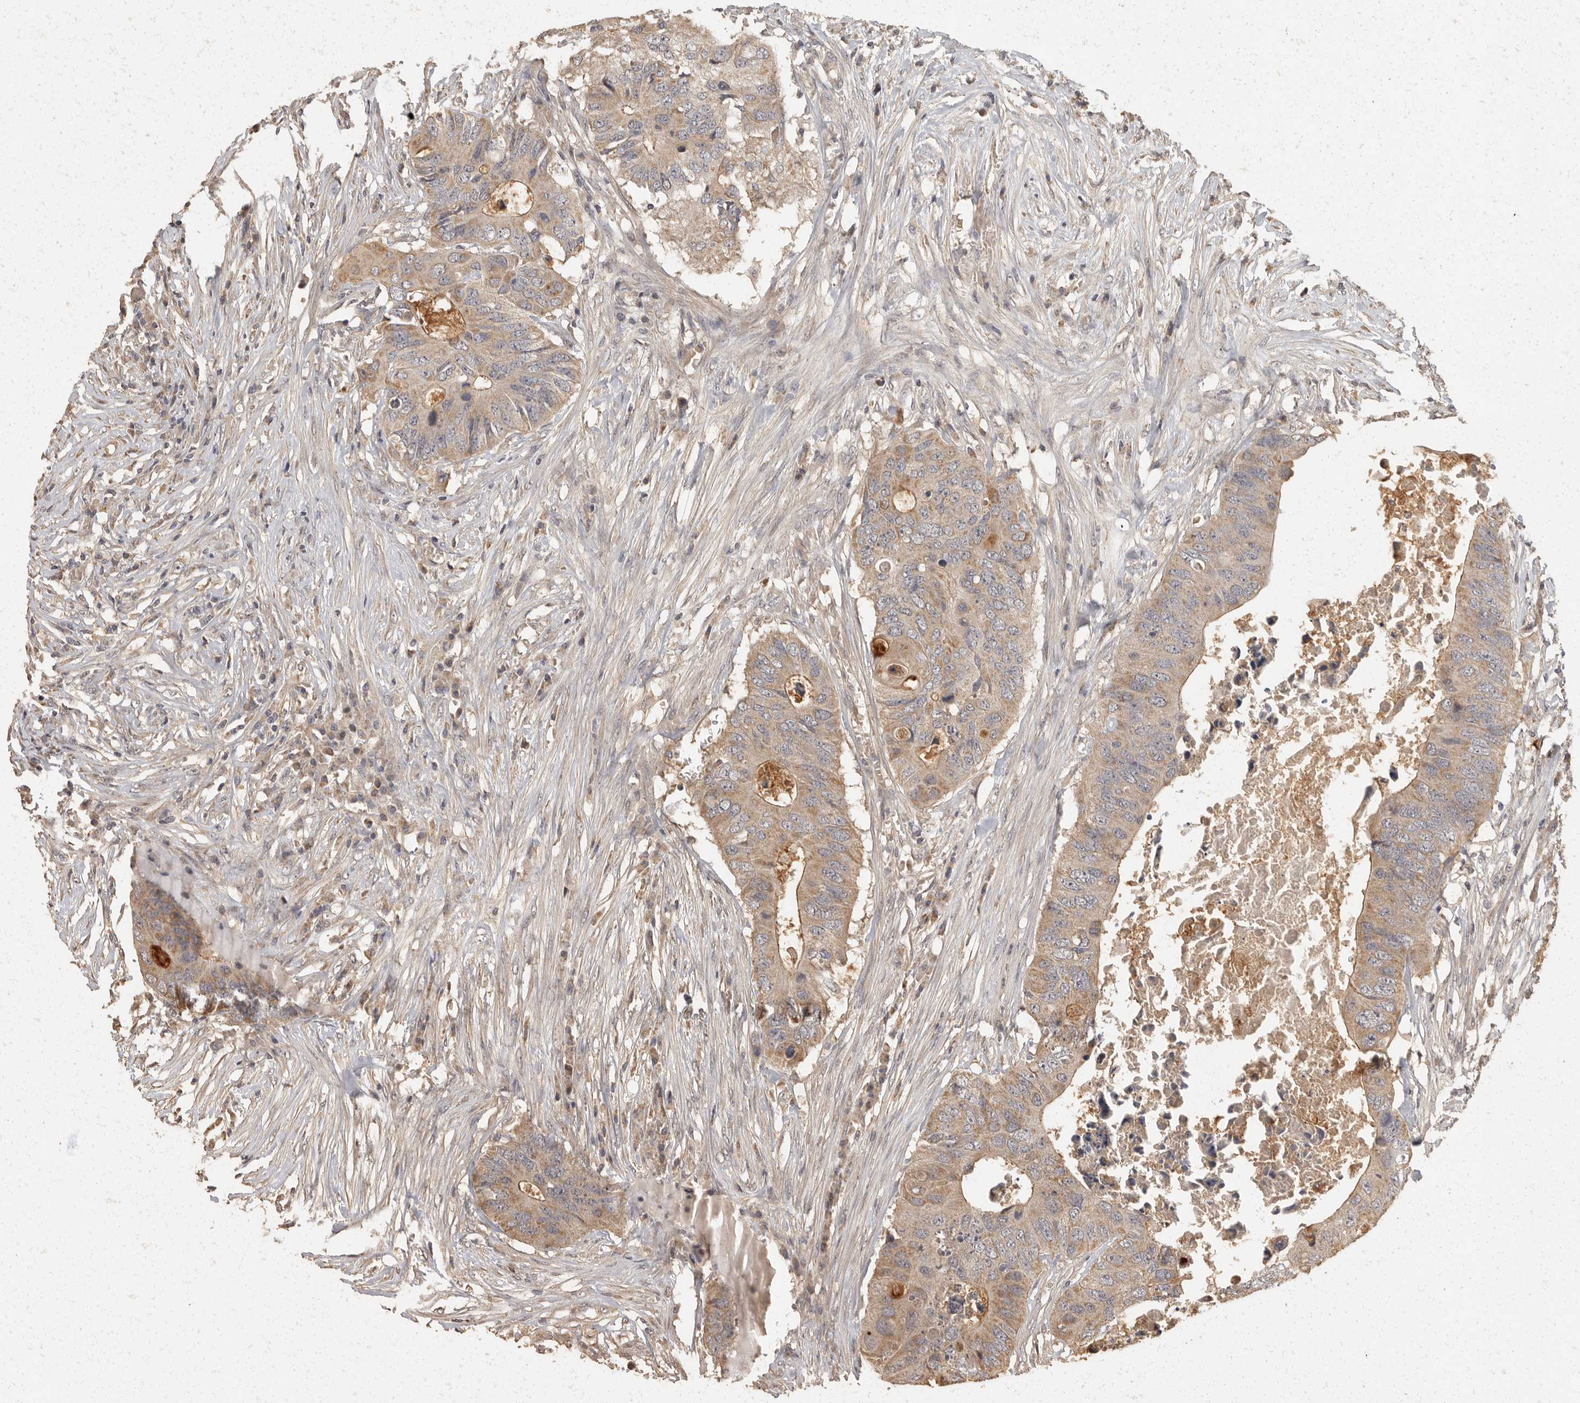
{"staining": {"intensity": "weak", "quantity": "25%-75%", "location": "cytoplasmic/membranous"}, "tissue": "colorectal cancer", "cell_type": "Tumor cells", "image_type": "cancer", "snomed": [{"axis": "morphology", "description": "Adenocarcinoma, NOS"}, {"axis": "topography", "description": "Colon"}], "caption": "Colorectal cancer stained with immunohistochemistry (IHC) demonstrates weak cytoplasmic/membranous staining in about 25%-75% of tumor cells. The protein is shown in brown color, while the nuclei are stained blue.", "gene": "BAIAP2", "patient": {"sex": "male", "age": 71}}